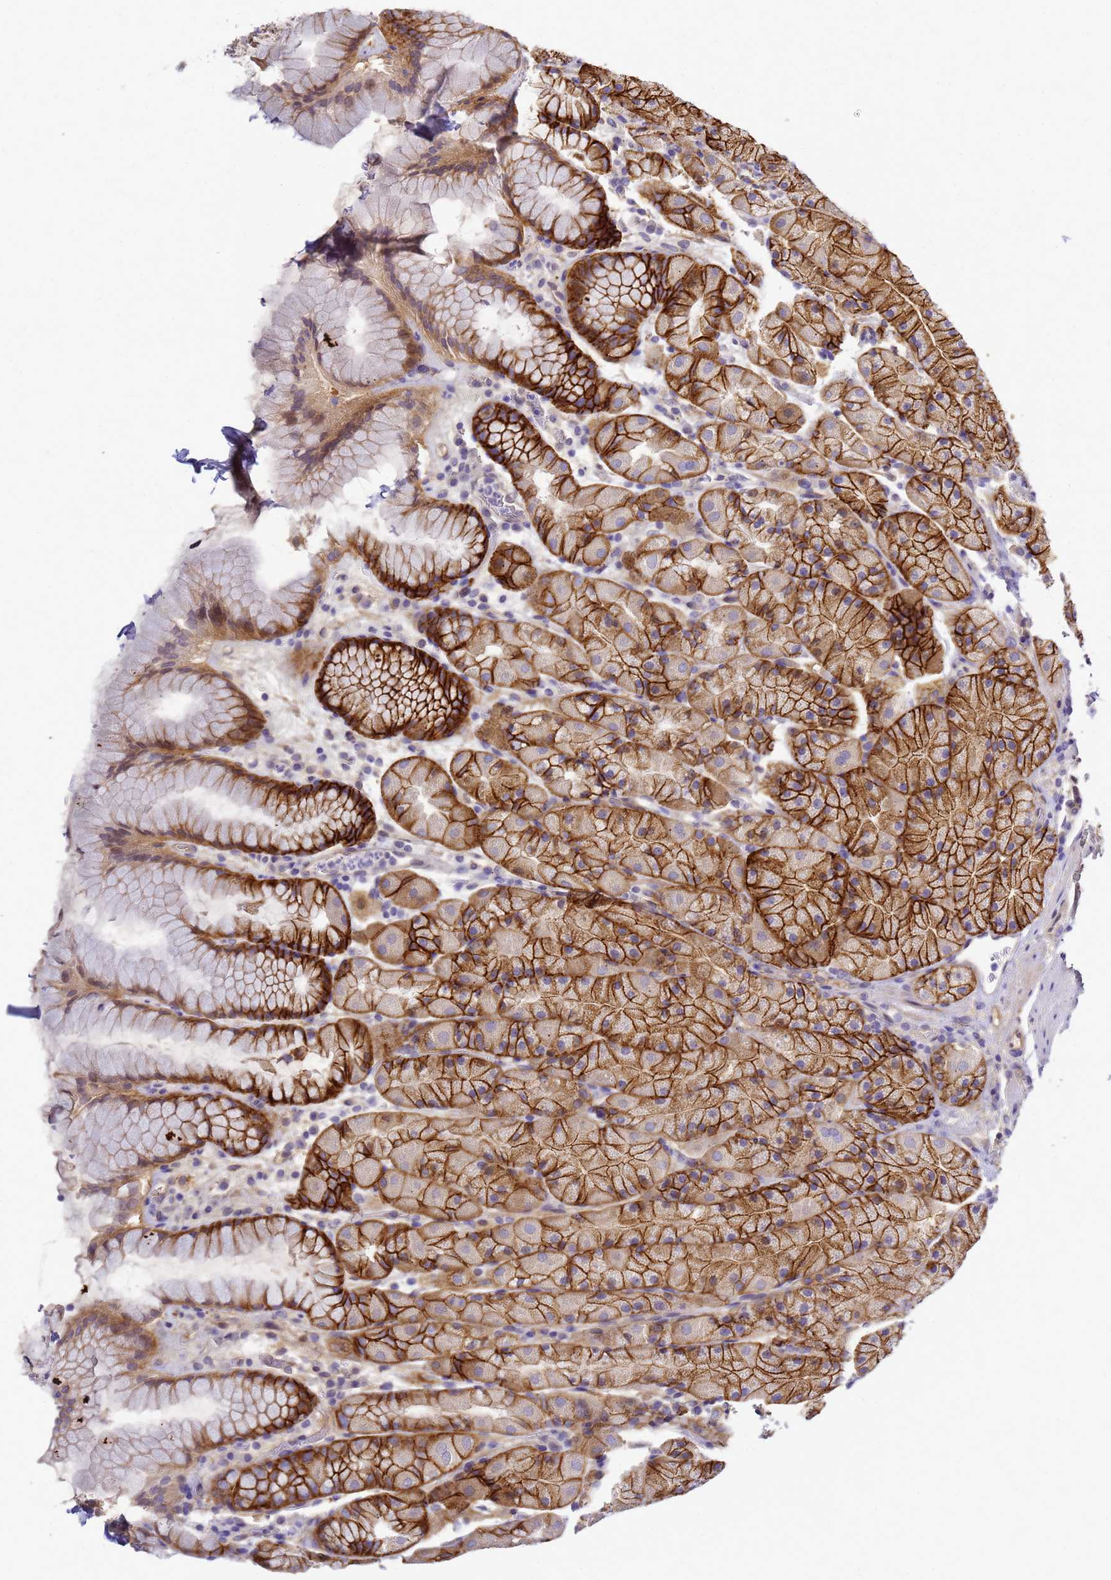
{"staining": {"intensity": "strong", "quantity": ">75%", "location": "cytoplasmic/membranous"}, "tissue": "stomach", "cell_type": "Glandular cells", "image_type": "normal", "snomed": [{"axis": "morphology", "description": "Normal tissue, NOS"}, {"axis": "topography", "description": "Stomach, upper"}, {"axis": "topography", "description": "Stomach, lower"}], "caption": "Immunohistochemical staining of benign human stomach exhibits >75% levels of strong cytoplasmic/membranous protein staining in about >75% of glandular cells.", "gene": "TBCD", "patient": {"sex": "male", "age": 67}}